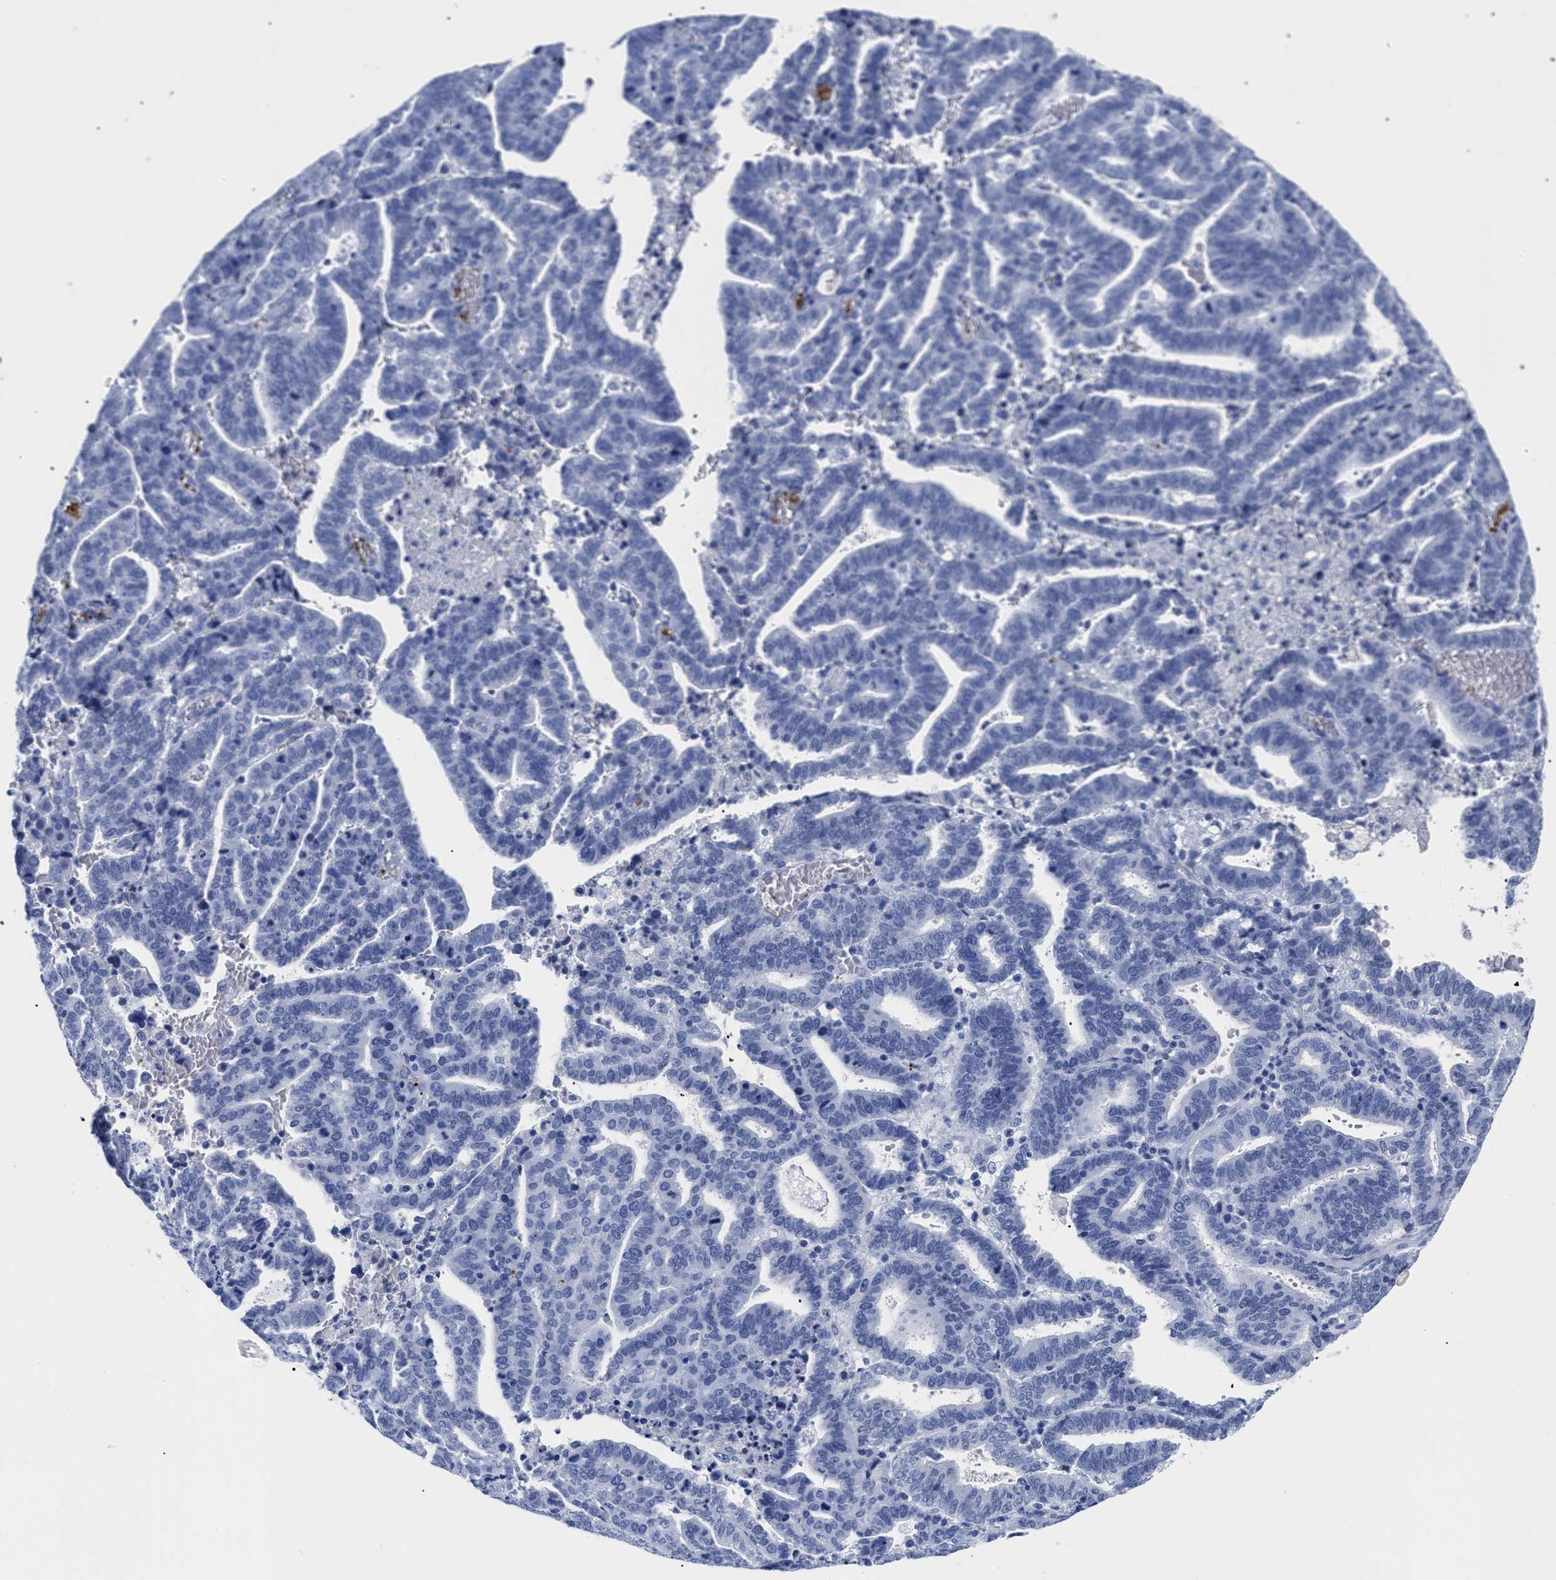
{"staining": {"intensity": "negative", "quantity": "none", "location": "none"}, "tissue": "endometrial cancer", "cell_type": "Tumor cells", "image_type": "cancer", "snomed": [{"axis": "morphology", "description": "Adenocarcinoma, NOS"}, {"axis": "topography", "description": "Uterus"}], "caption": "This micrograph is of endometrial cancer (adenocarcinoma) stained with IHC to label a protein in brown with the nuclei are counter-stained blue. There is no staining in tumor cells.", "gene": "TREML1", "patient": {"sex": "female", "age": 83}}